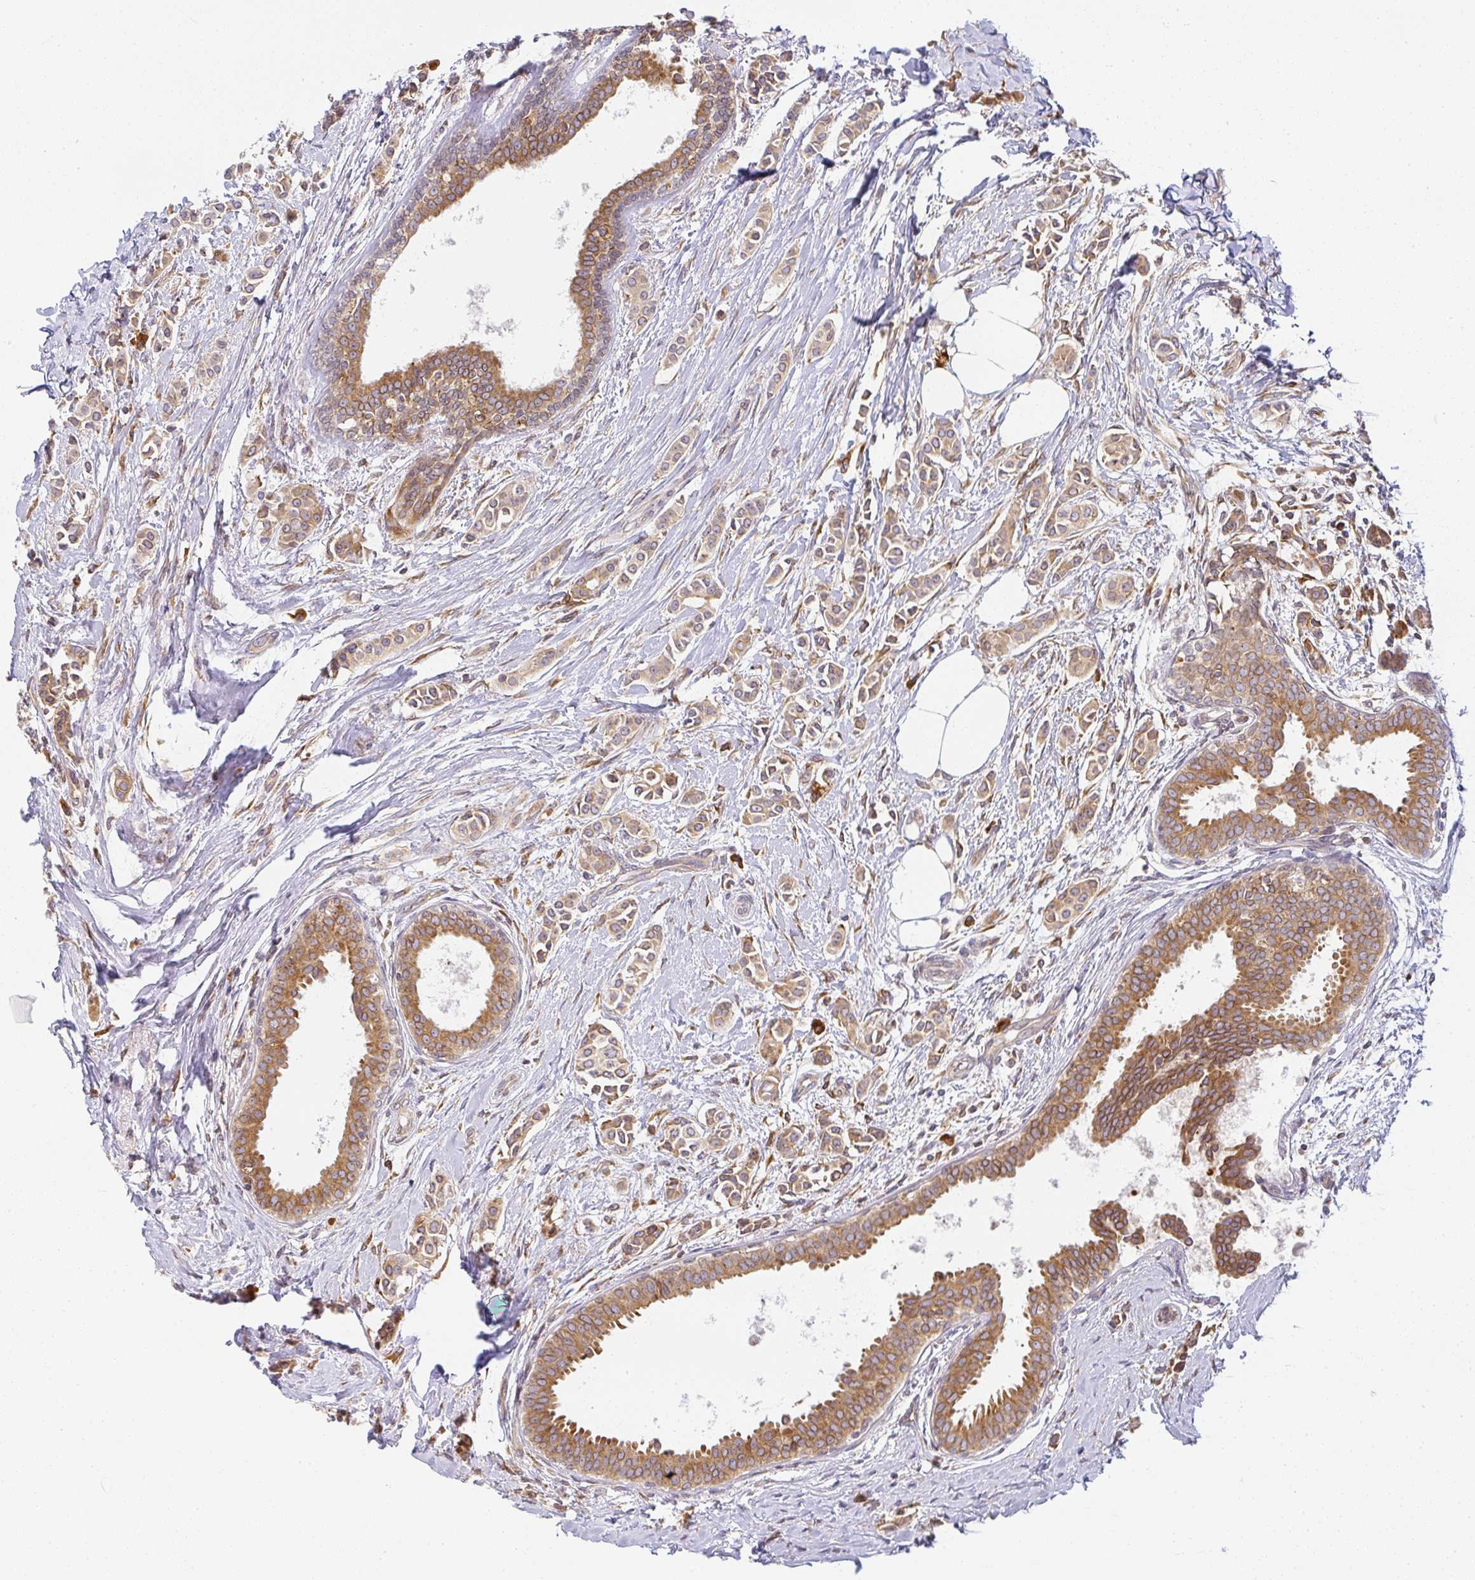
{"staining": {"intensity": "moderate", "quantity": ">75%", "location": "cytoplasmic/membranous"}, "tissue": "breast cancer", "cell_type": "Tumor cells", "image_type": "cancer", "snomed": [{"axis": "morphology", "description": "Duct carcinoma"}, {"axis": "topography", "description": "Breast"}], "caption": "Protein expression analysis of human breast cancer reveals moderate cytoplasmic/membranous positivity in approximately >75% of tumor cells.", "gene": "DERL2", "patient": {"sex": "female", "age": 64}}